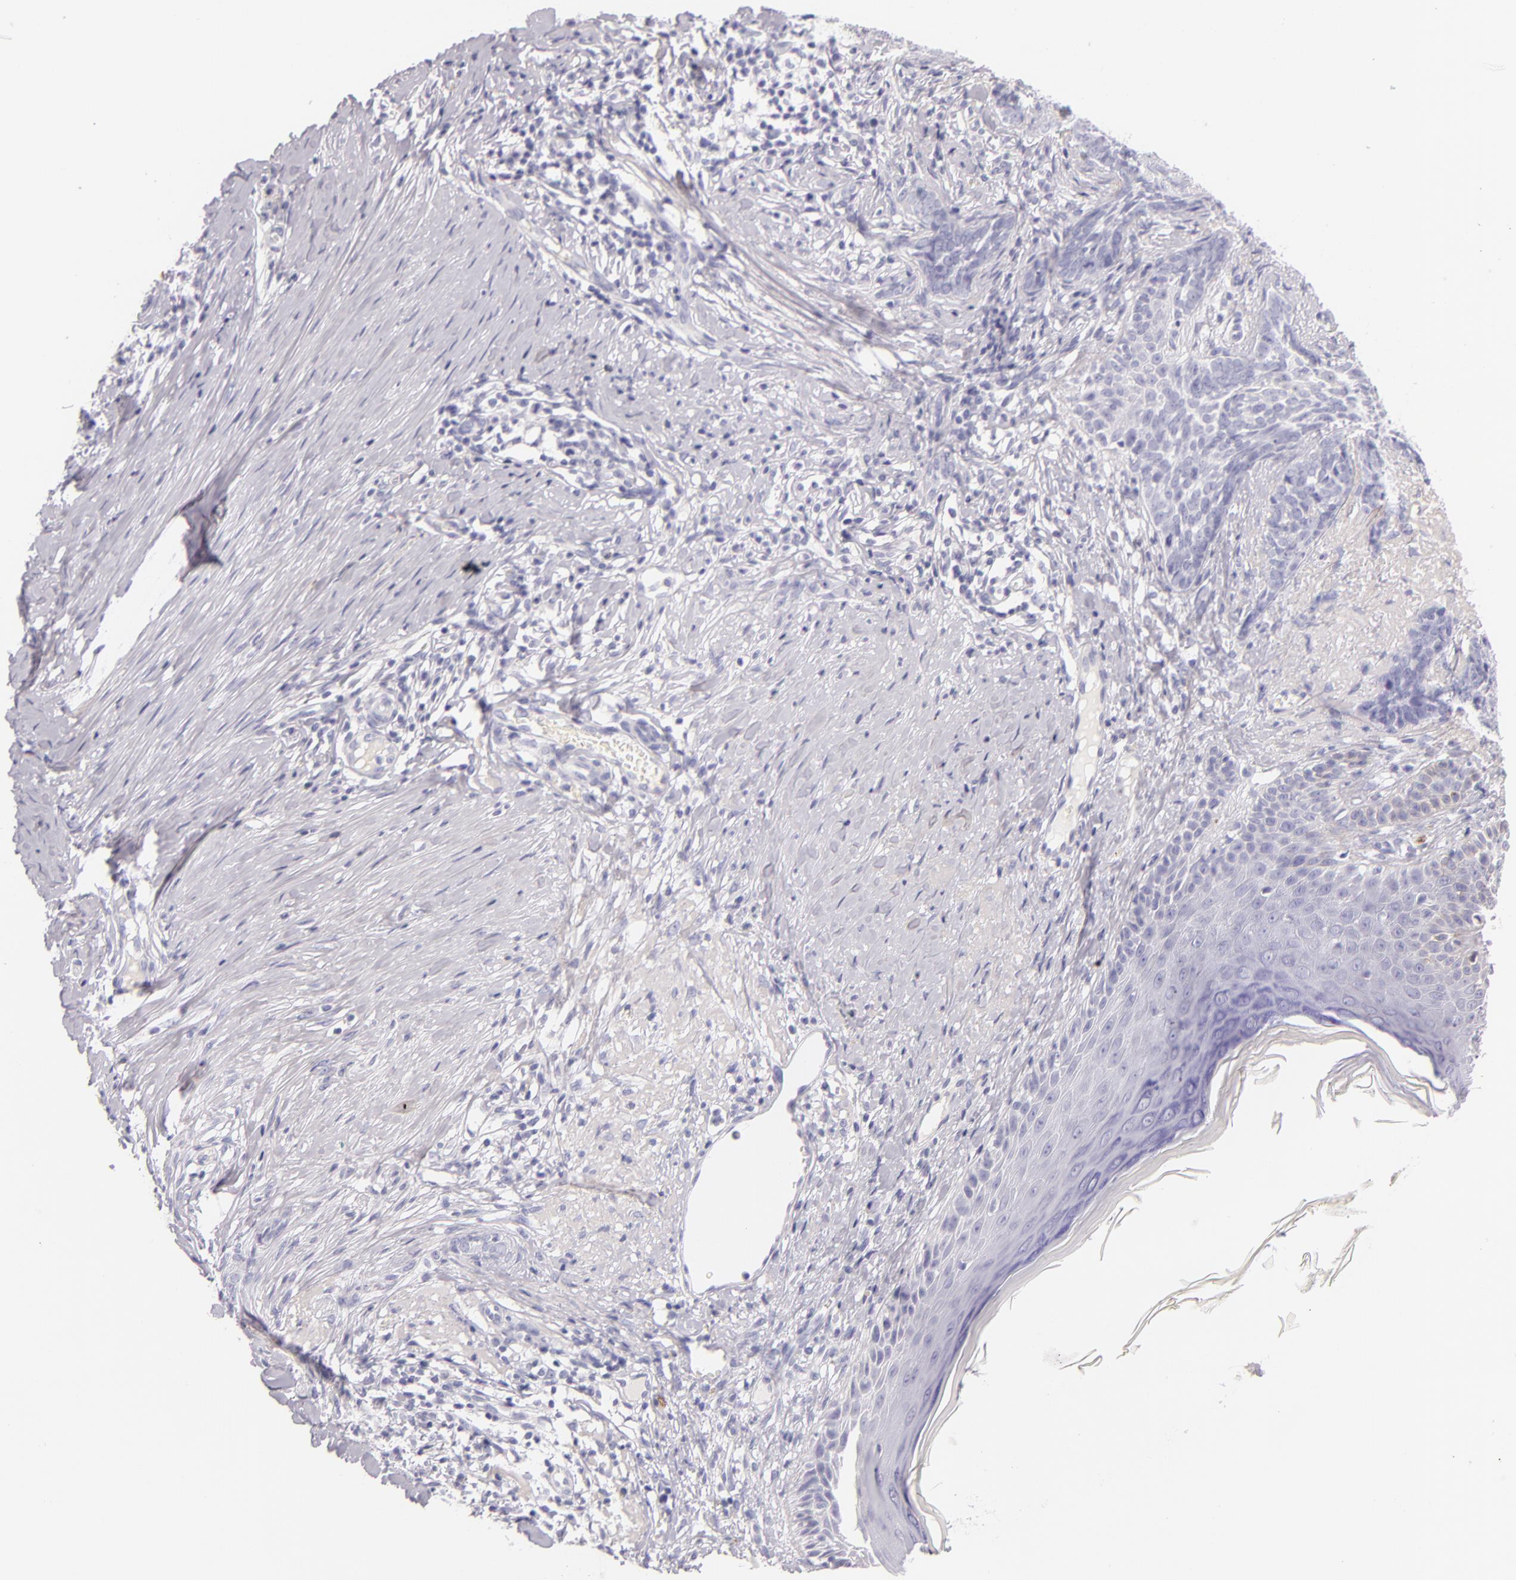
{"staining": {"intensity": "negative", "quantity": "none", "location": "none"}, "tissue": "skin cancer", "cell_type": "Tumor cells", "image_type": "cancer", "snomed": [{"axis": "morphology", "description": "Basal cell carcinoma"}, {"axis": "topography", "description": "Skin"}], "caption": "IHC histopathology image of skin basal cell carcinoma stained for a protein (brown), which displays no staining in tumor cells. (DAB (3,3'-diaminobenzidine) immunohistochemistry with hematoxylin counter stain).", "gene": "INA", "patient": {"sex": "female", "age": 81}}